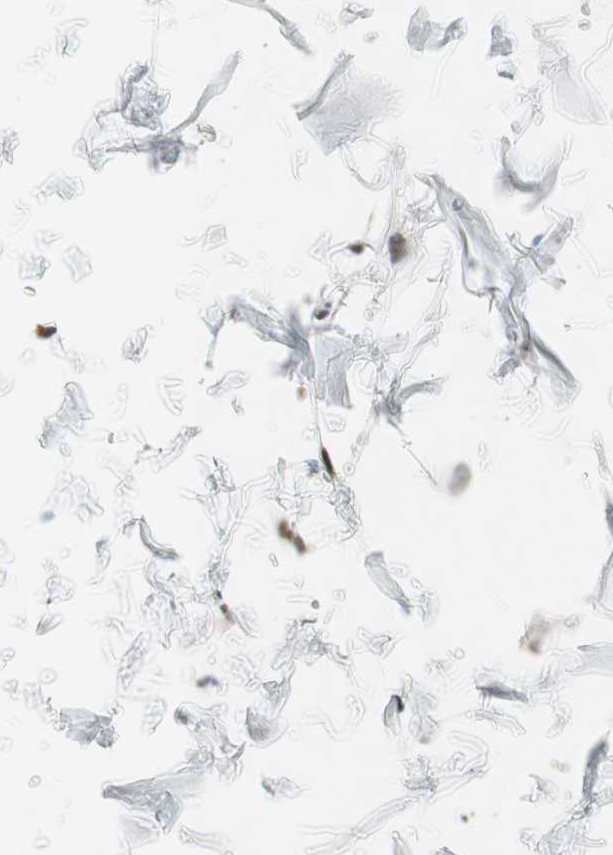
{"staining": {"intensity": "strong", "quantity": ">75%", "location": "nuclear"}, "tissue": "adipose tissue", "cell_type": "Adipocytes", "image_type": "normal", "snomed": [{"axis": "morphology", "description": "Normal tissue, NOS"}, {"axis": "topography", "description": "Soft tissue"}], "caption": "Immunohistochemistry staining of normal adipose tissue, which shows high levels of strong nuclear staining in about >75% of adipocytes indicating strong nuclear protein positivity. The staining was performed using DAB (brown) for protein detection and nuclei were counterstained in hematoxylin (blue).", "gene": "PRPF19", "patient": {"sex": "male", "age": 72}}